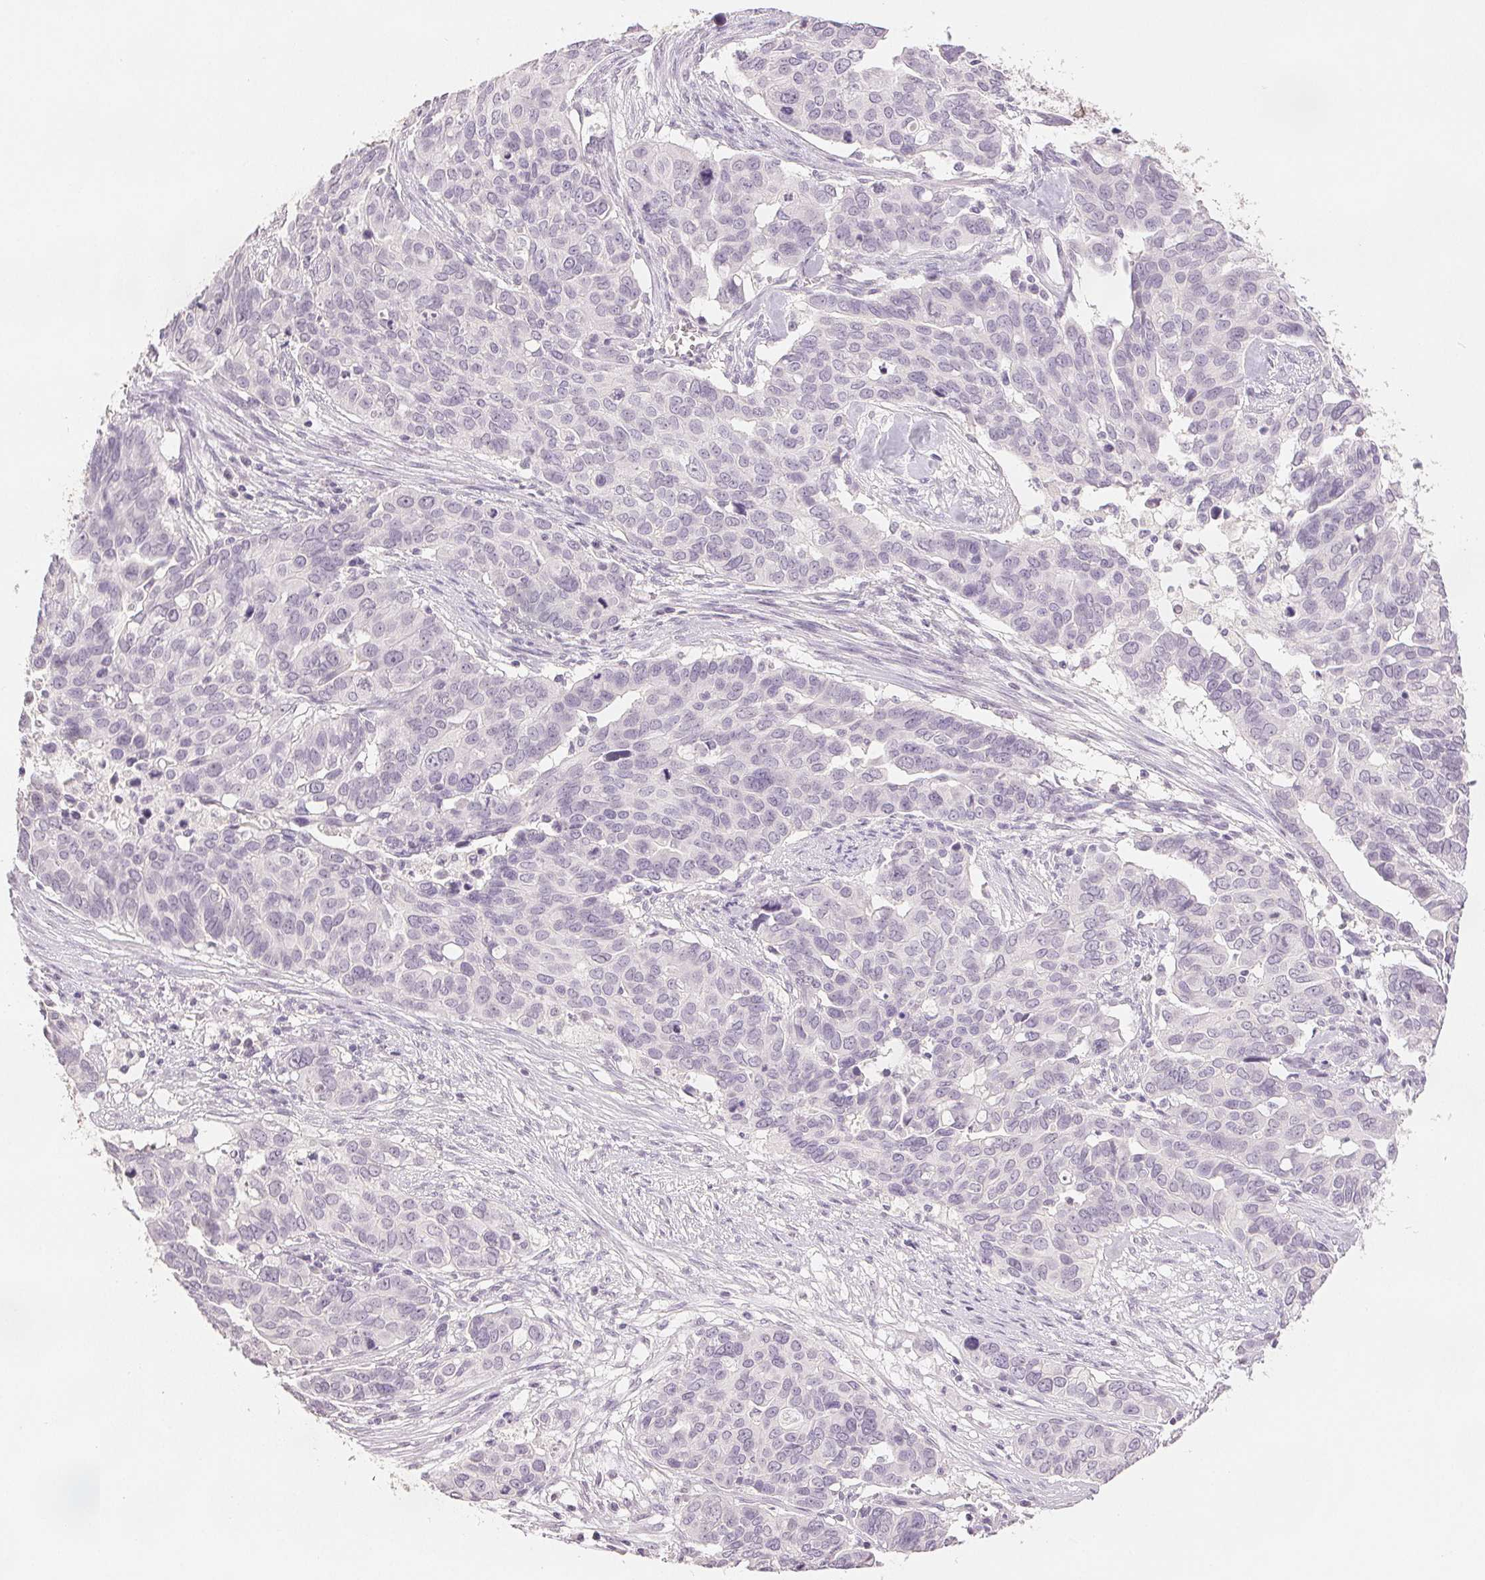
{"staining": {"intensity": "negative", "quantity": "none", "location": "none"}, "tissue": "ovarian cancer", "cell_type": "Tumor cells", "image_type": "cancer", "snomed": [{"axis": "morphology", "description": "Carcinoma, endometroid"}, {"axis": "topography", "description": "Ovary"}], "caption": "A micrograph of ovarian cancer stained for a protein exhibits no brown staining in tumor cells.", "gene": "SCGN", "patient": {"sex": "female", "age": 78}}